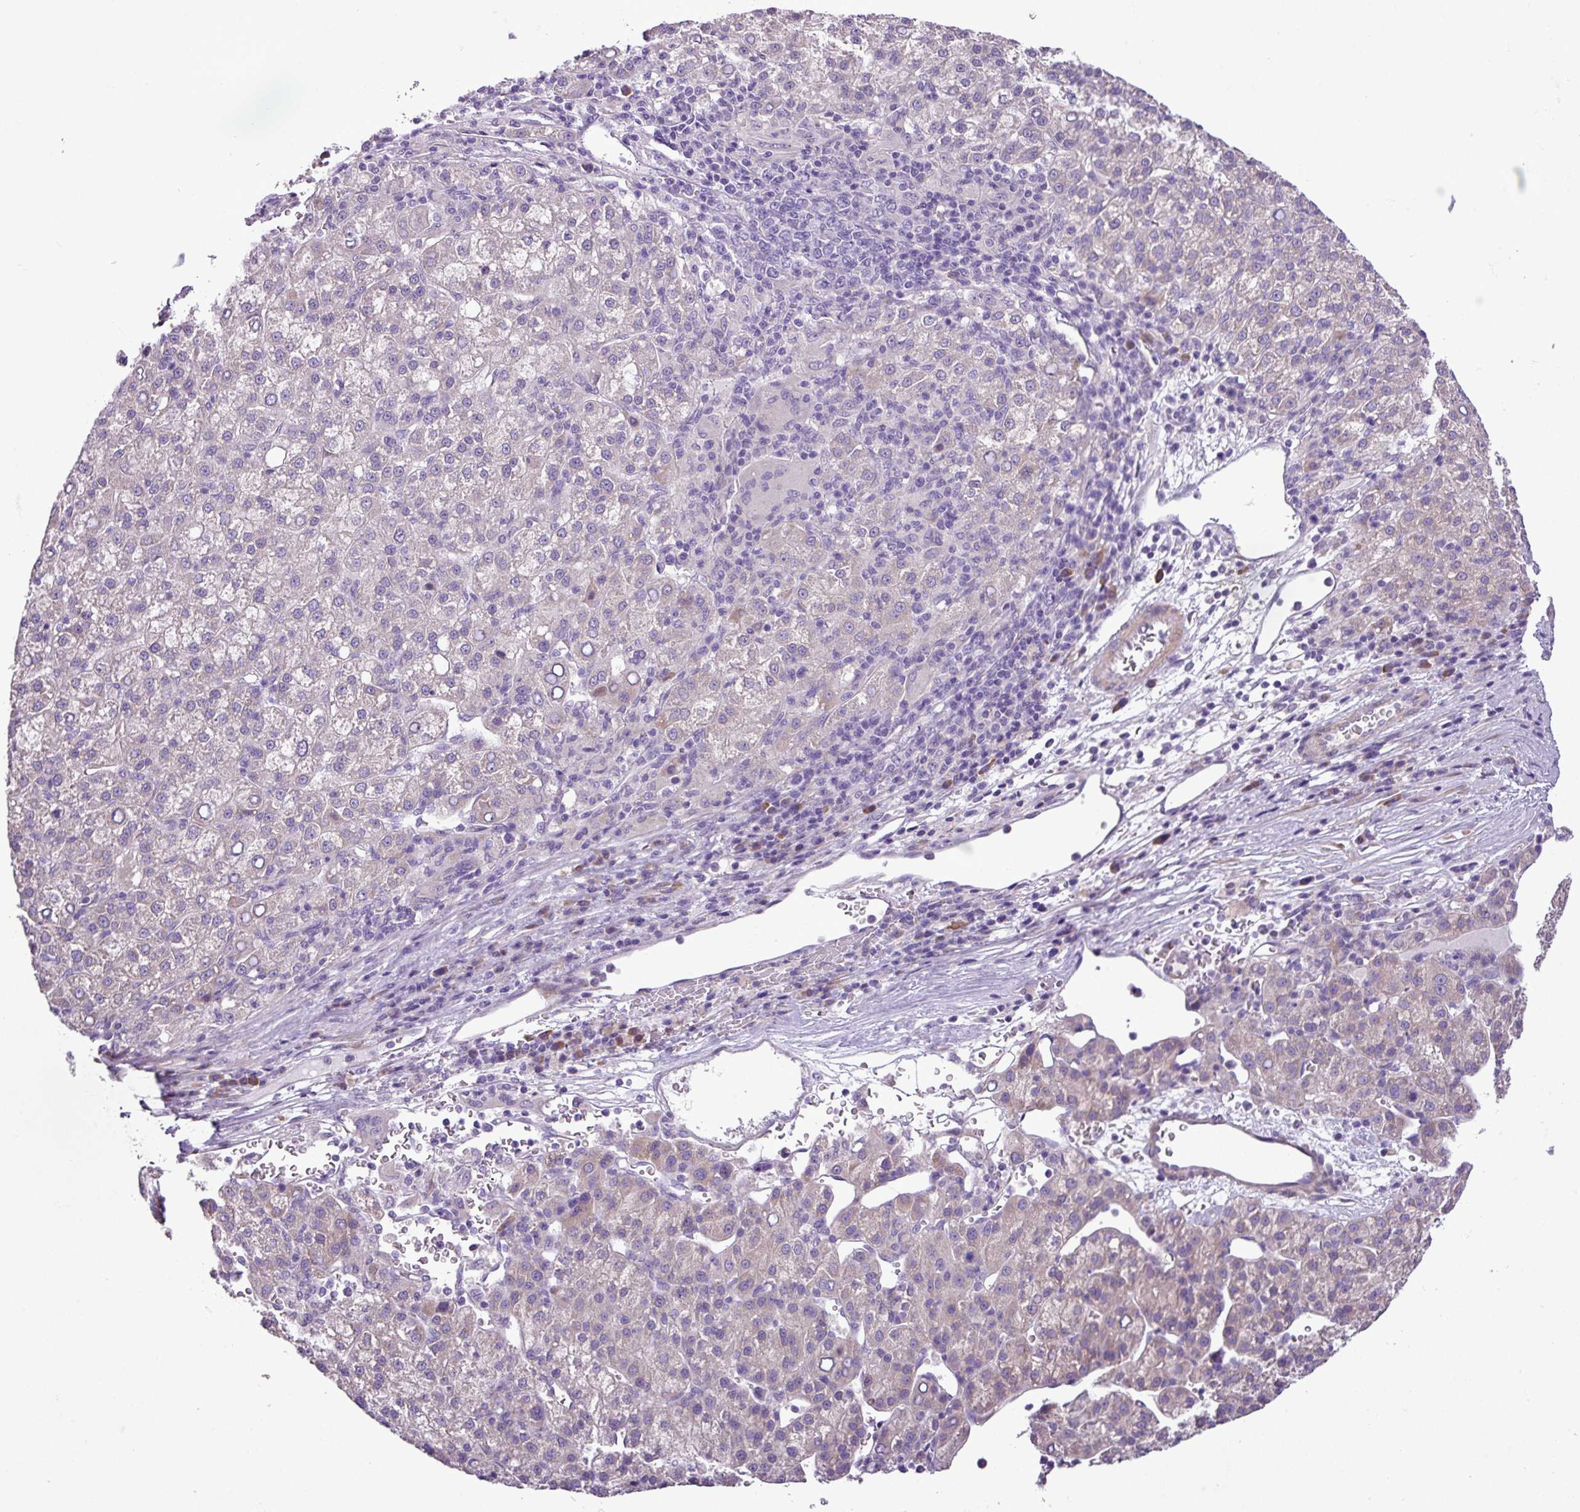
{"staining": {"intensity": "negative", "quantity": "none", "location": "none"}, "tissue": "liver cancer", "cell_type": "Tumor cells", "image_type": "cancer", "snomed": [{"axis": "morphology", "description": "Carcinoma, Hepatocellular, NOS"}, {"axis": "topography", "description": "Liver"}], "caption": "A histopathology image of liver hepatocellular carcinoma stained for a protein reveals no brown staining in tumor cells.", "gene": "MOCS3", "patient": {"sex": "female", "age": 58}}